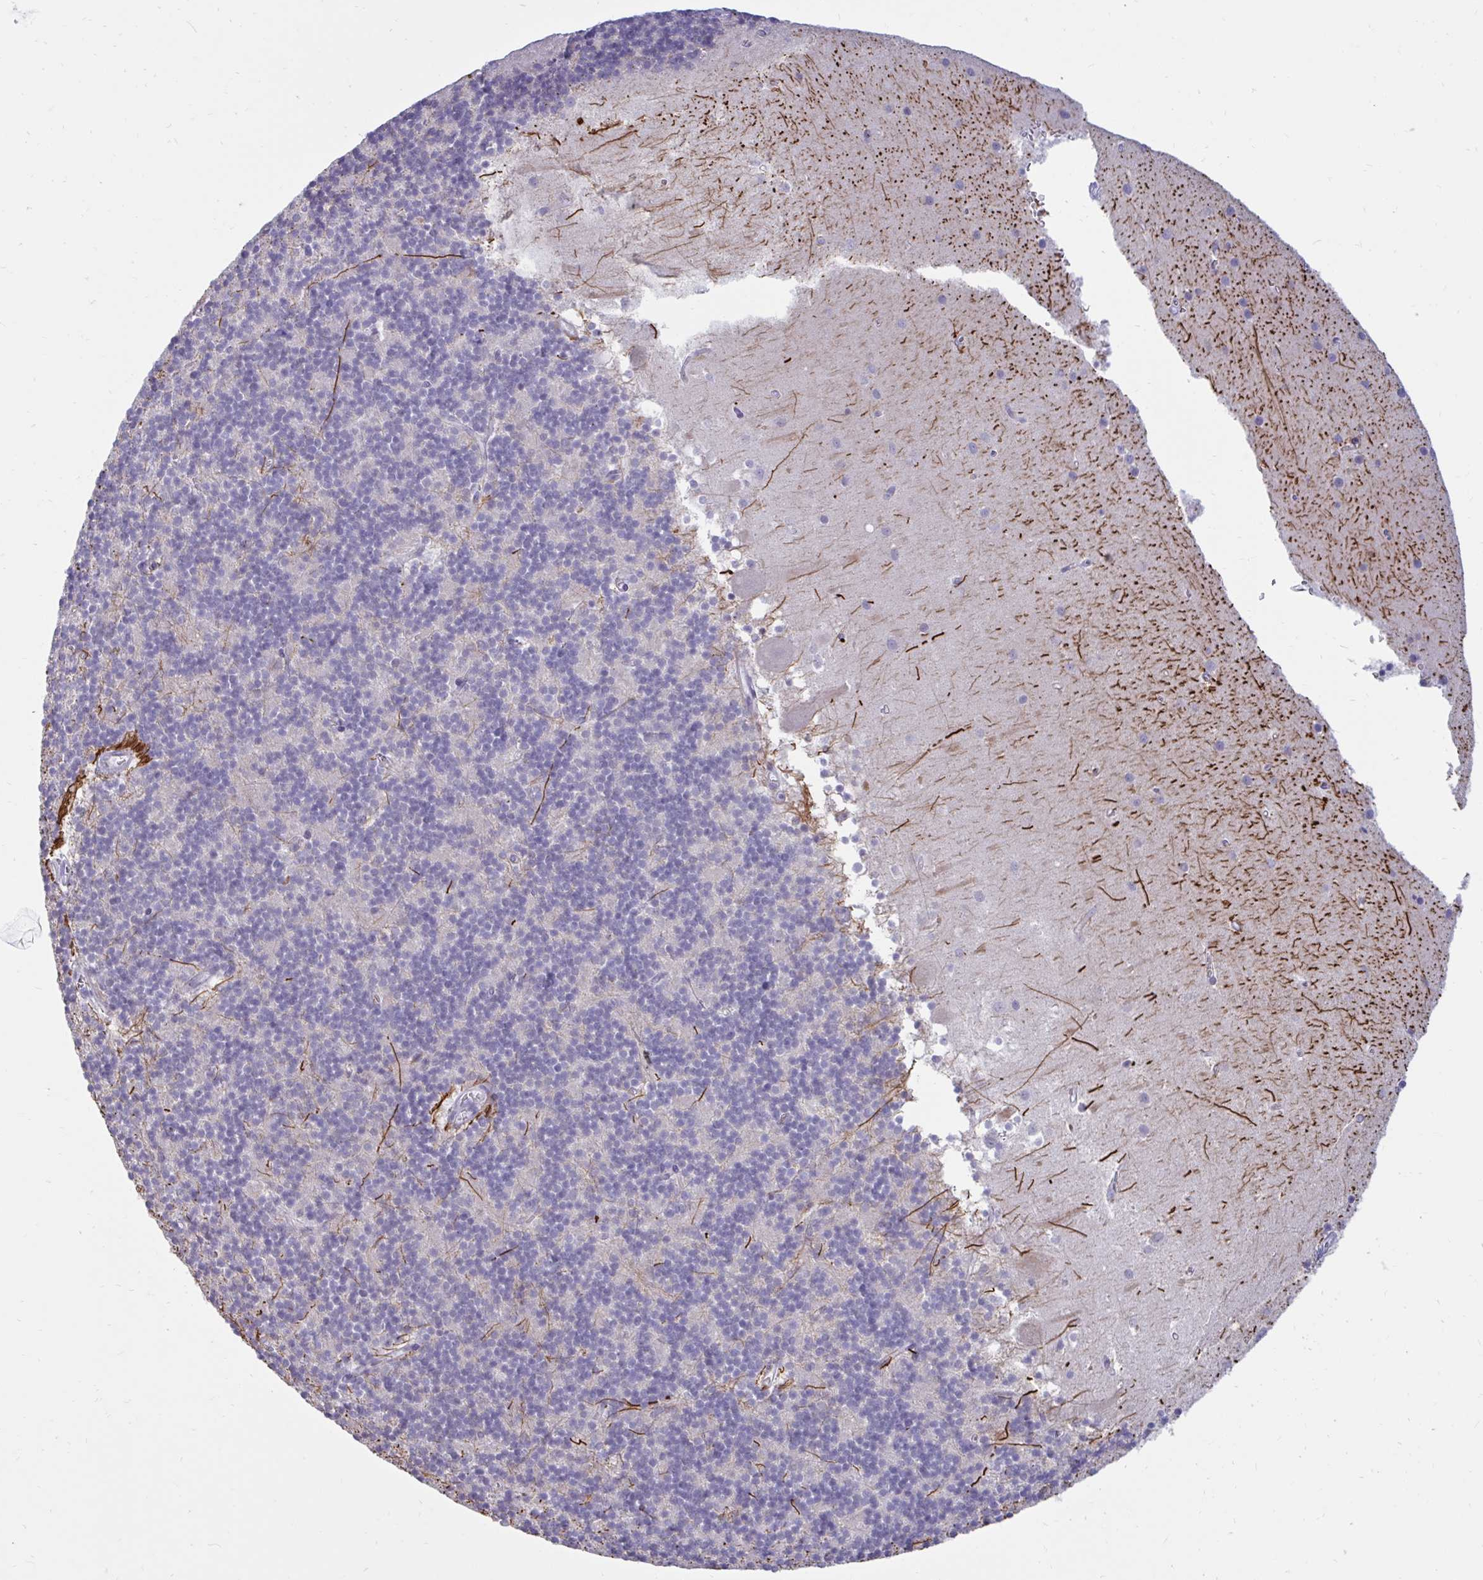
{"staining": {"intensity": "negative", "quantity": "none", "location": "none"}, "tissue": "cerebellum", "cell_type": "Cells in granular layer", "image_type": "normal", "snomed": [{"axis": "morphology", "description": "Normal tissue, NOS"}, {"axis": "topography", "description": "Cerebellum"}], "caption": "Cerebellum stained for a protein using immunohistochemistry (IHC) exhibits no positivity cells in granular layer.", "gene": "ARPP19", "patient": {"sex": "male", "age": 54}}